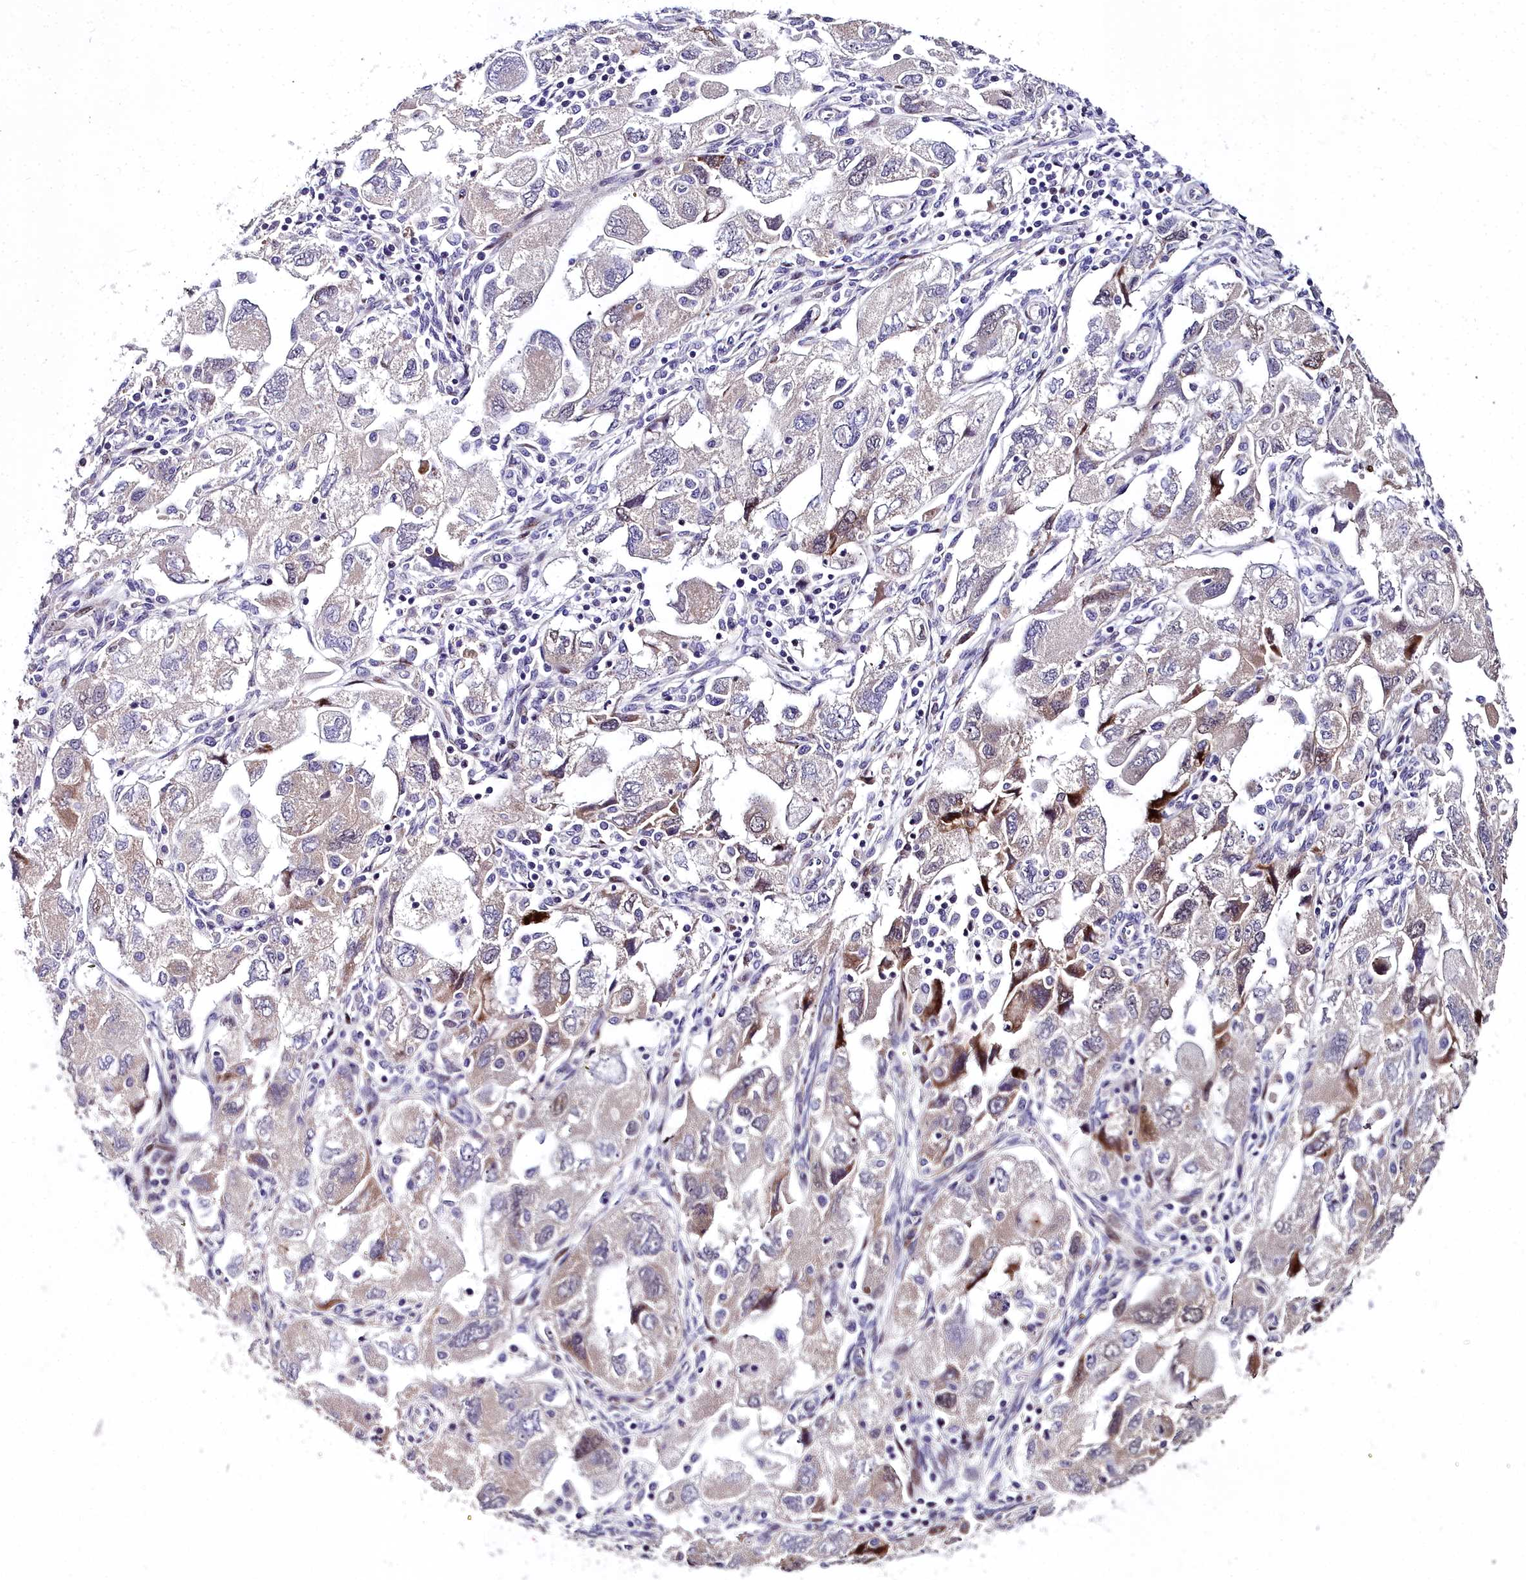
{"staining": {"intensity": "weak", "quantity": "<25%", "location": "nuclear"}, "tissue": "ovarian cancer", "cell_type": "Tumor cells", "image_type": "cancer", "snomed": [{"axis": "morphology", "description": "Carcinoma, NOS"}, {"axis": "morphology", "description": "Cystadenocarcinoma, serous, NOS"}, {"axis": "topography", "description": "Ovary"}], "caption": "This is an immunohistochemistry photomicrograph of serous cystadenocarcinoma (ovarian). There is no expression in tumor cells.", "gene": "AP1M1", "patient": {"sex": "female", "age": 69}}